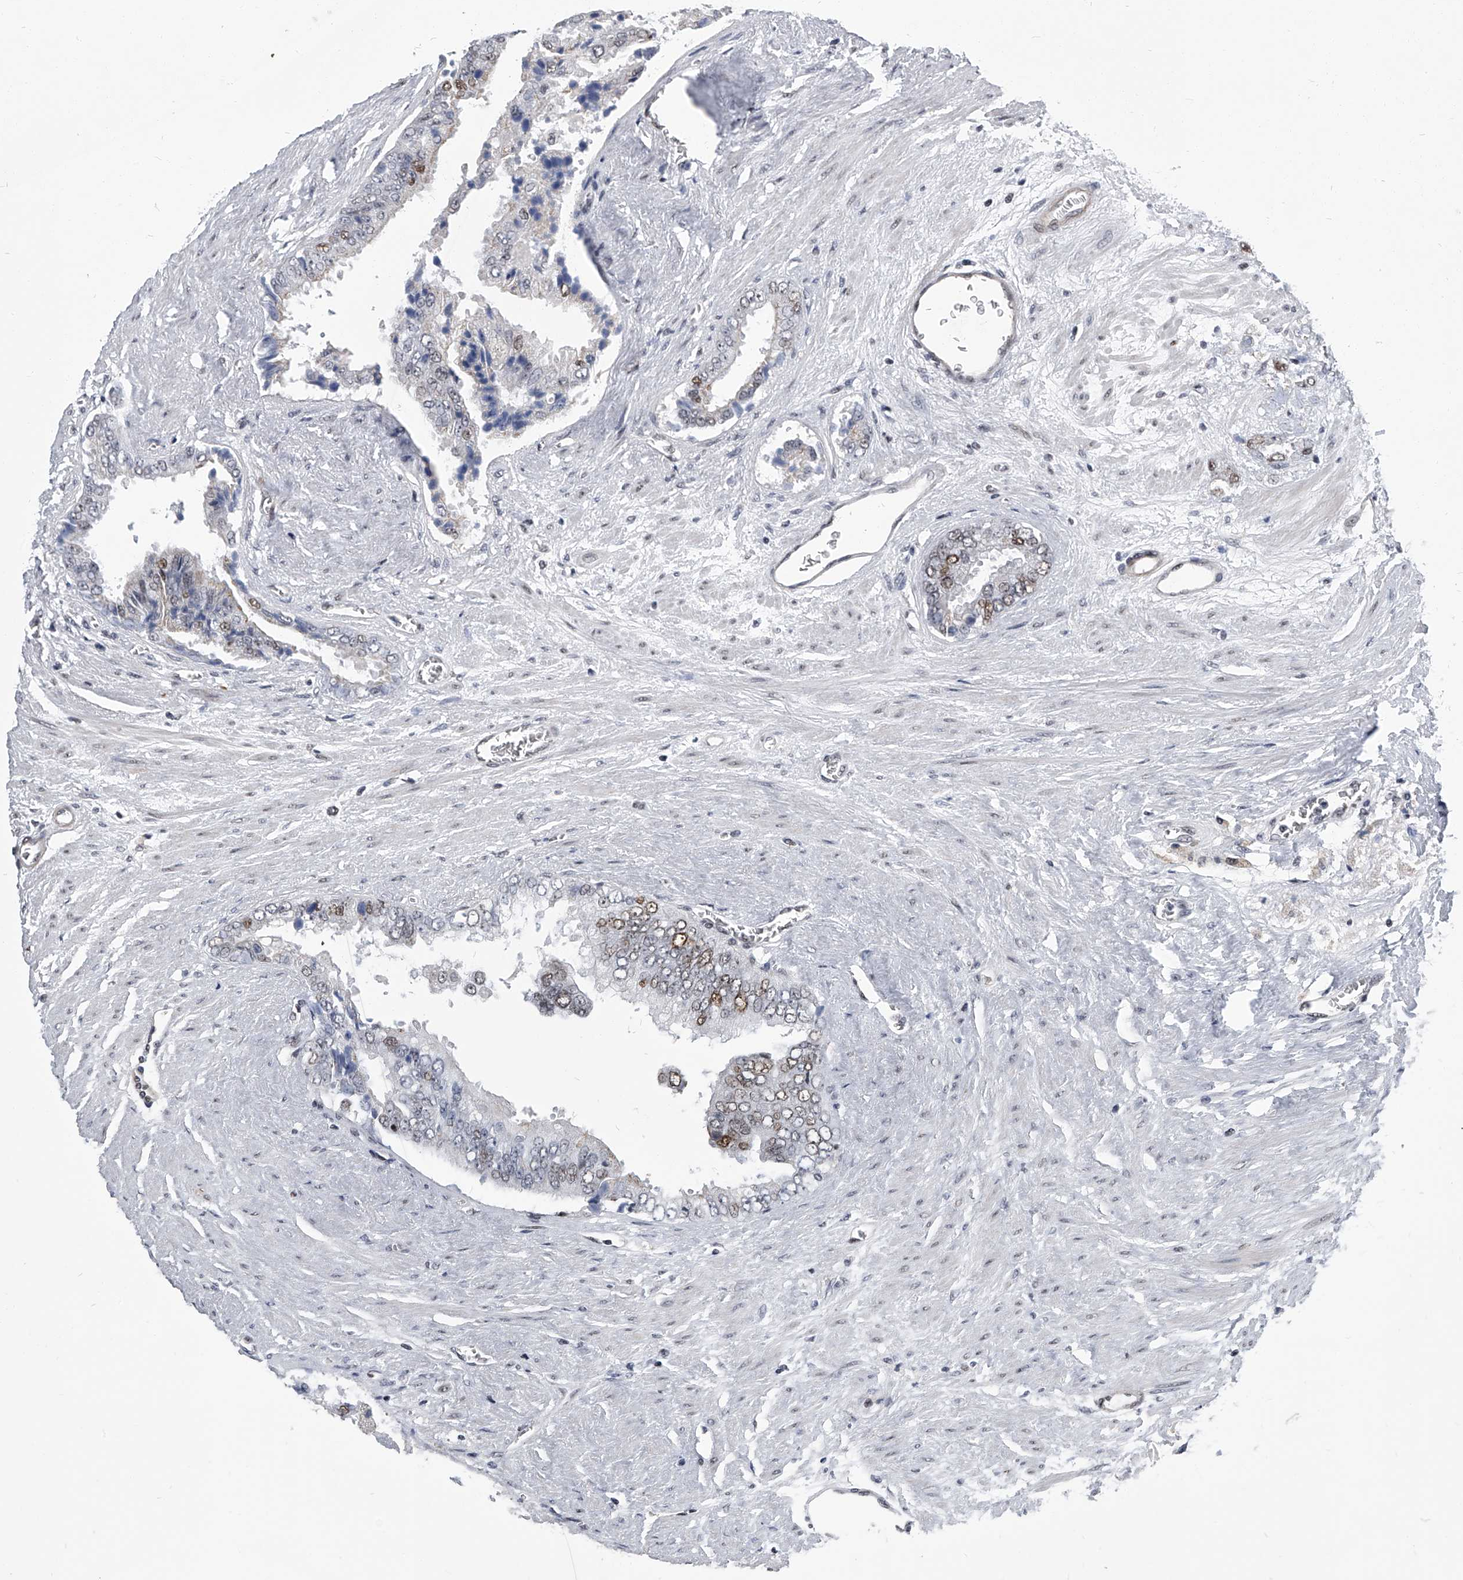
{"staining": {"intensity": "moderate", "quantity": "<25%", "location": "nuclear"}, "tissue": "prostate cancer", "cell_type": "Tumor cells", "image_type": "cancer", "snomed": [{"axis": "morphology", "description": "Adenocarcinoma, High grade"}, {"axis": "topography", "description": "Prostate"}], "caption": "Prostate cancer tissue demonstrates moderate nuclear positivity in approximately <25% of tumor cells, visualized by immunohistochemistry.", "gene": "SIM2", "patient": {"sex": "male", "age": 58}}